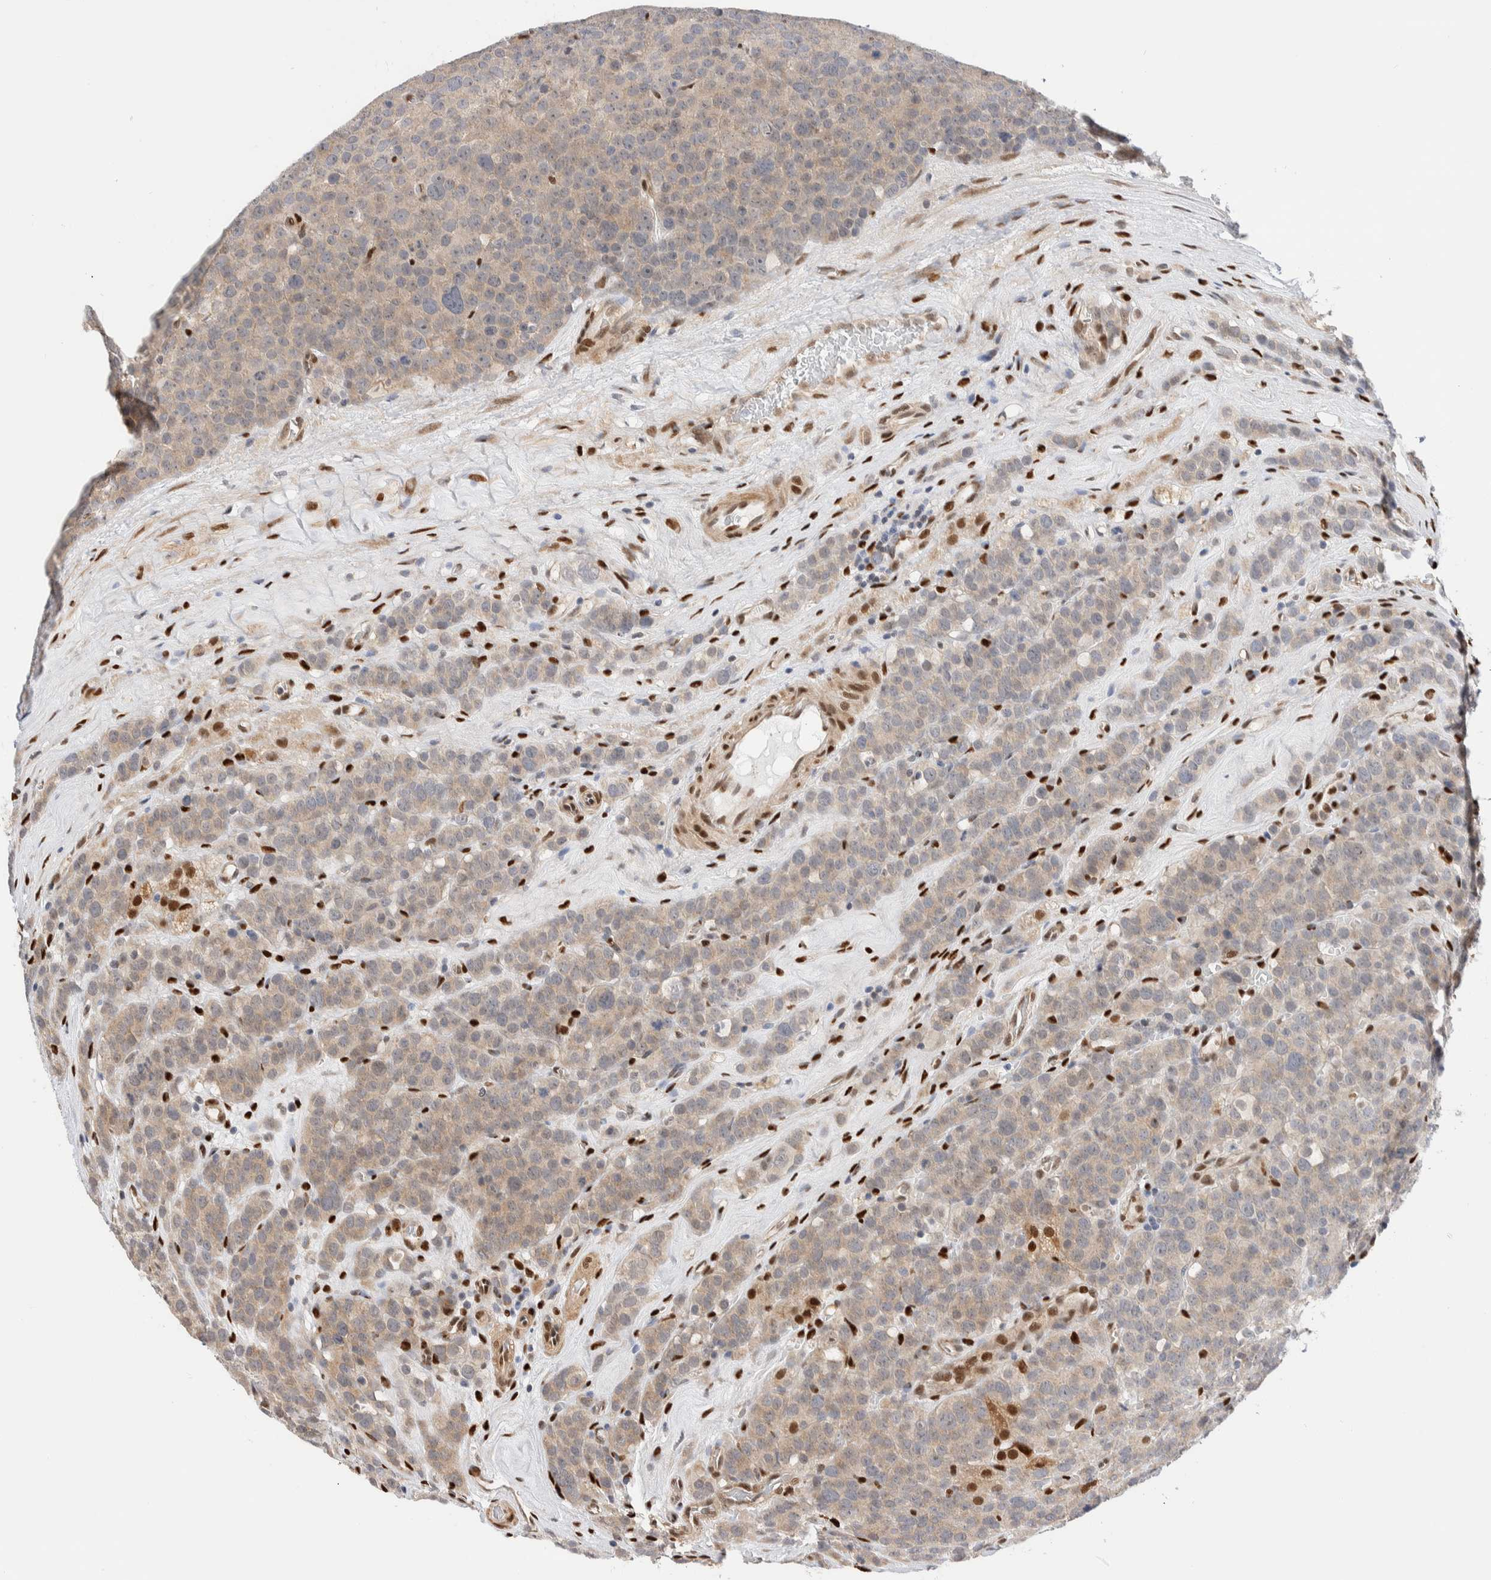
{"staining": {"intensity": "weak", "quantity": ">75%", "location": "cytoplasmic/membranous"}, "tissue": "testis cancer", "cell_type": "Tumor cells", "image_type": "cancer", "snomed": [{"axis": "morphology", "description": "Seminoma, NOS"}, {"axis": "topography", "description": "Testis"}], "caption": "Tumor cells exhibit weak cytoplasmic/membranous staining in about >75% of cells in testis seminoma.", "gene": "NSMAF", "patient": {"sex": "male", "age": 71}}